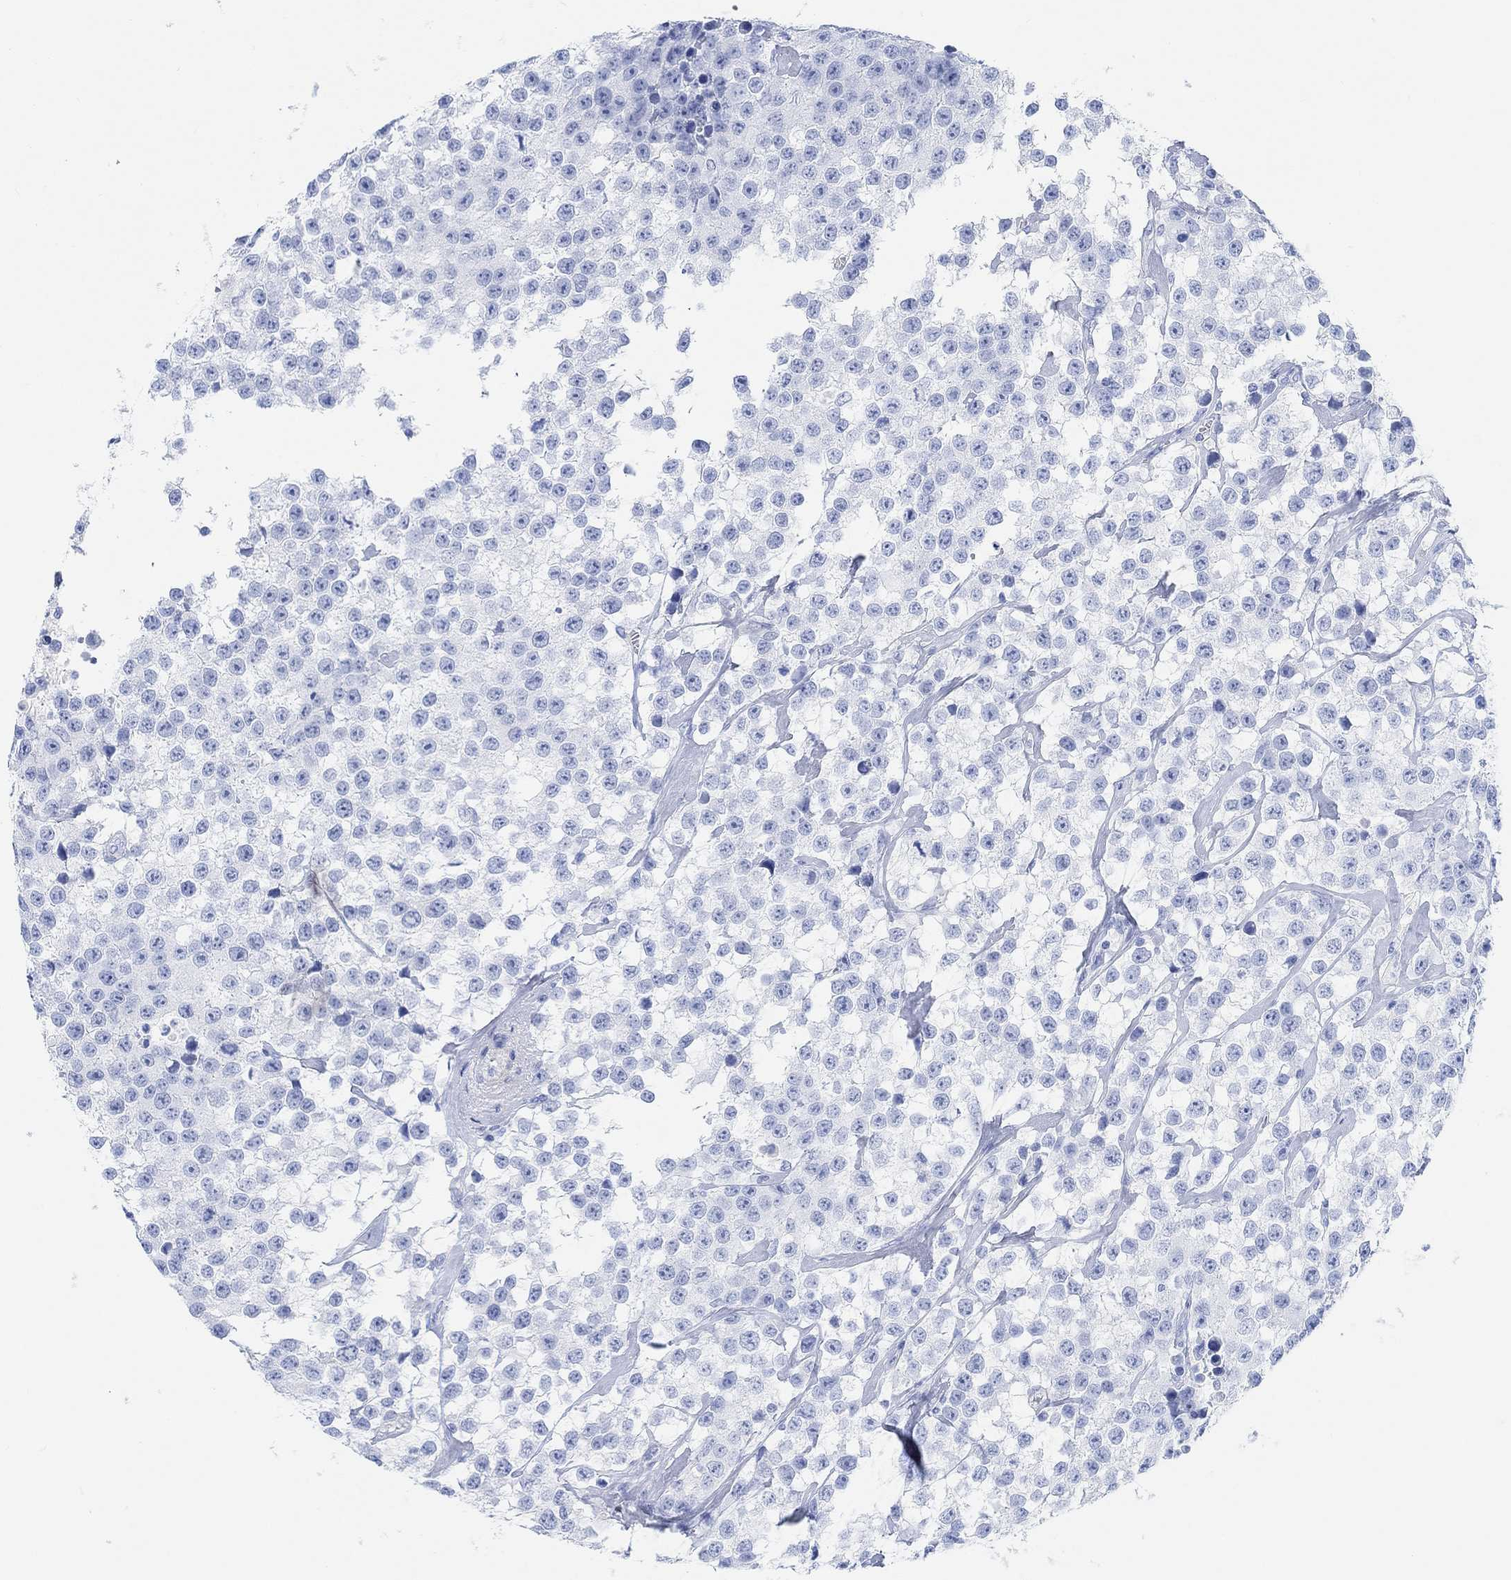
{"staining": {"intensity": "negative", "quantity": "none", "location": "none"}, "tissue": "testis cancer", "cell_type": "Tumor cells", "image_type": "cancer", "snomed": [{"axis": "morphology", "description": "Seminoma, NOS"}, {"axis": "topography", "description": "Testis"}], "caption": "This is an IHC image of testis seminoma. There is no staining in tumor cells.", "gene": "ANKRD33", "patient": {"sex": "male", "age": 59}}